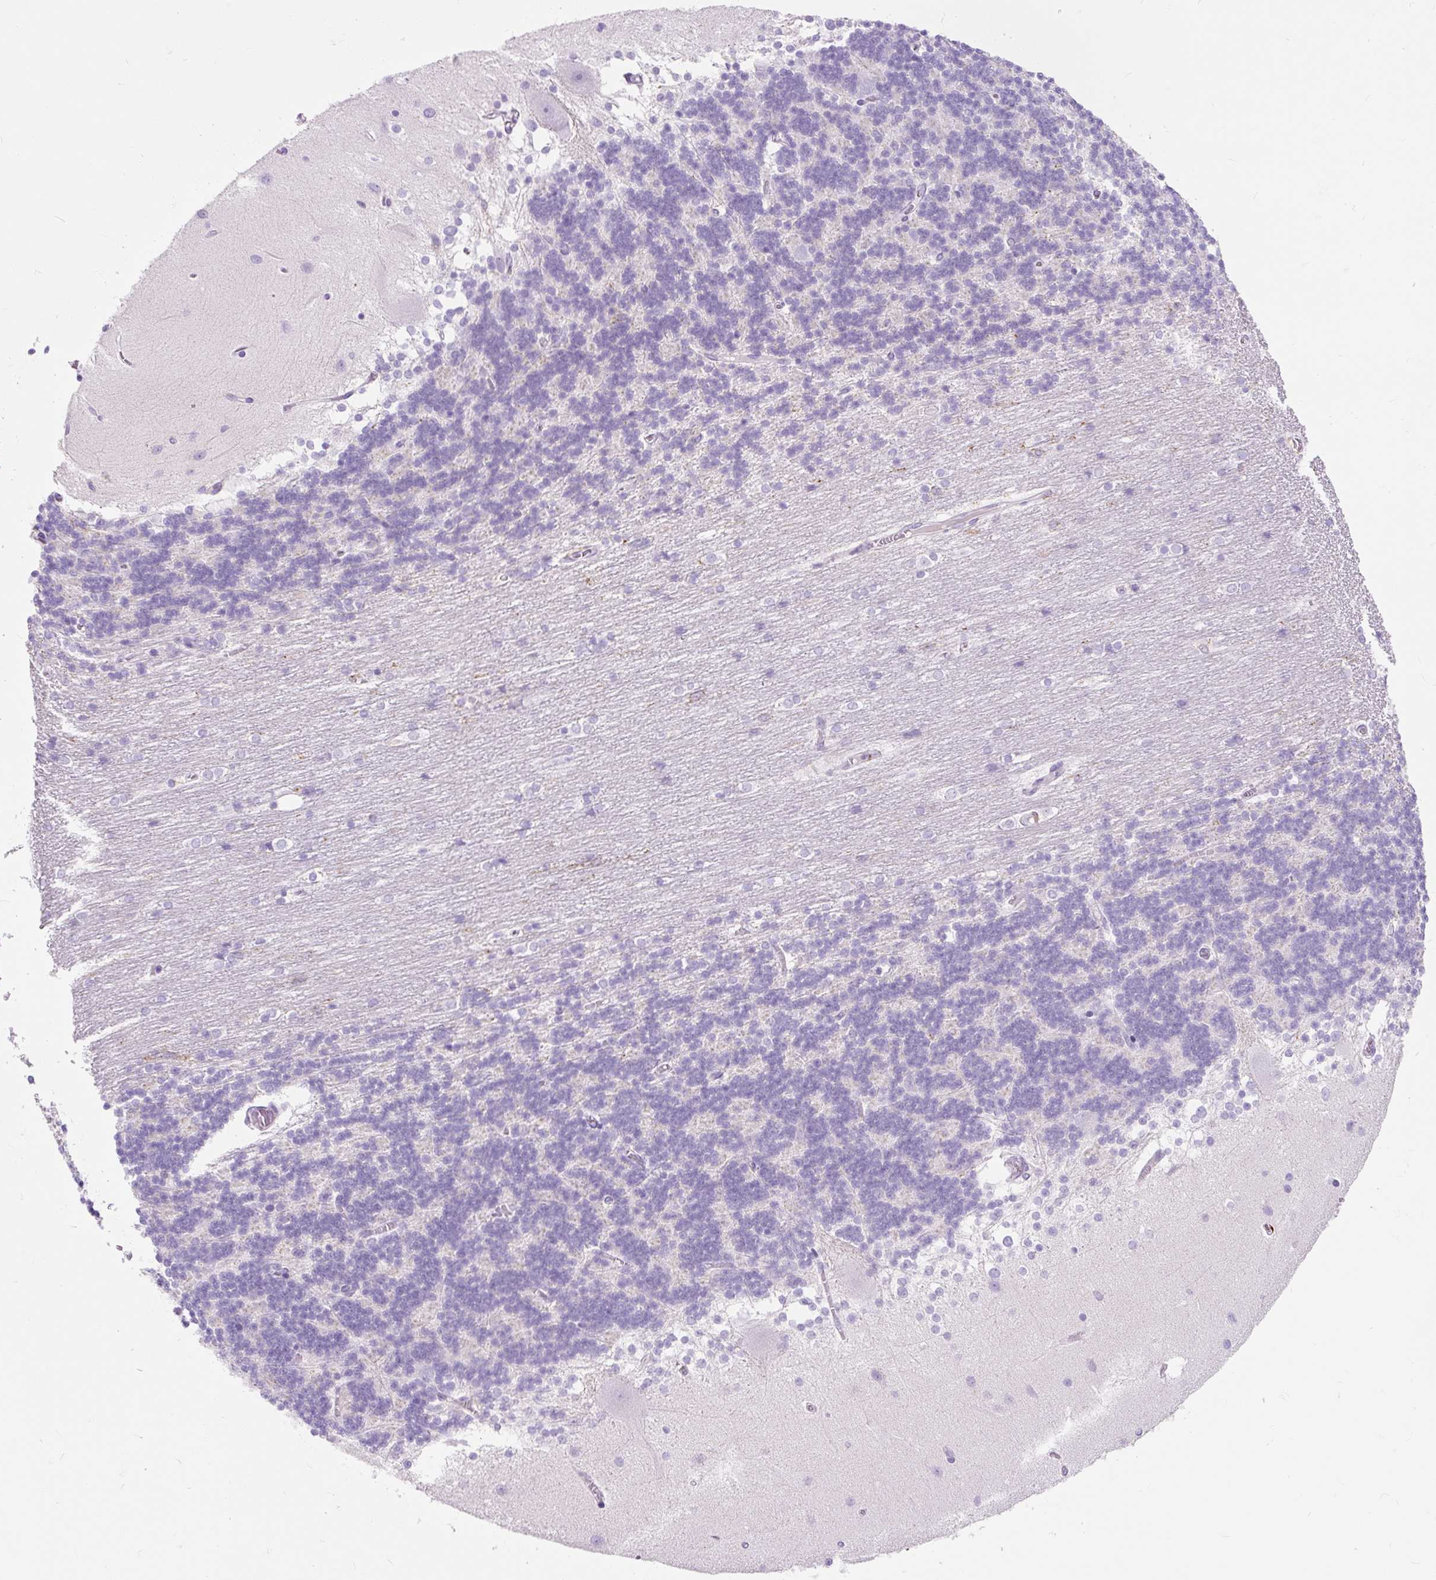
{"staining": {"intensity": "negative", "quantity": "none", "location": "none"}, "tissue": "cerebellum", "cell_type": "Cells in granular layer", "image_type": "normal", "snomed": [{"axis": "morphology", "description": "Normal tissue, NOS"}, {"axis": "topography", "description": "Cerebellum"}], "caption": "Normal cerebellum was stained to show a protein in brown. There is no significant positivity in cells in granular layer. Nuclei are stained in blue.", "gene": "HLA", "patient": {"sex": "female", "age": 54}}